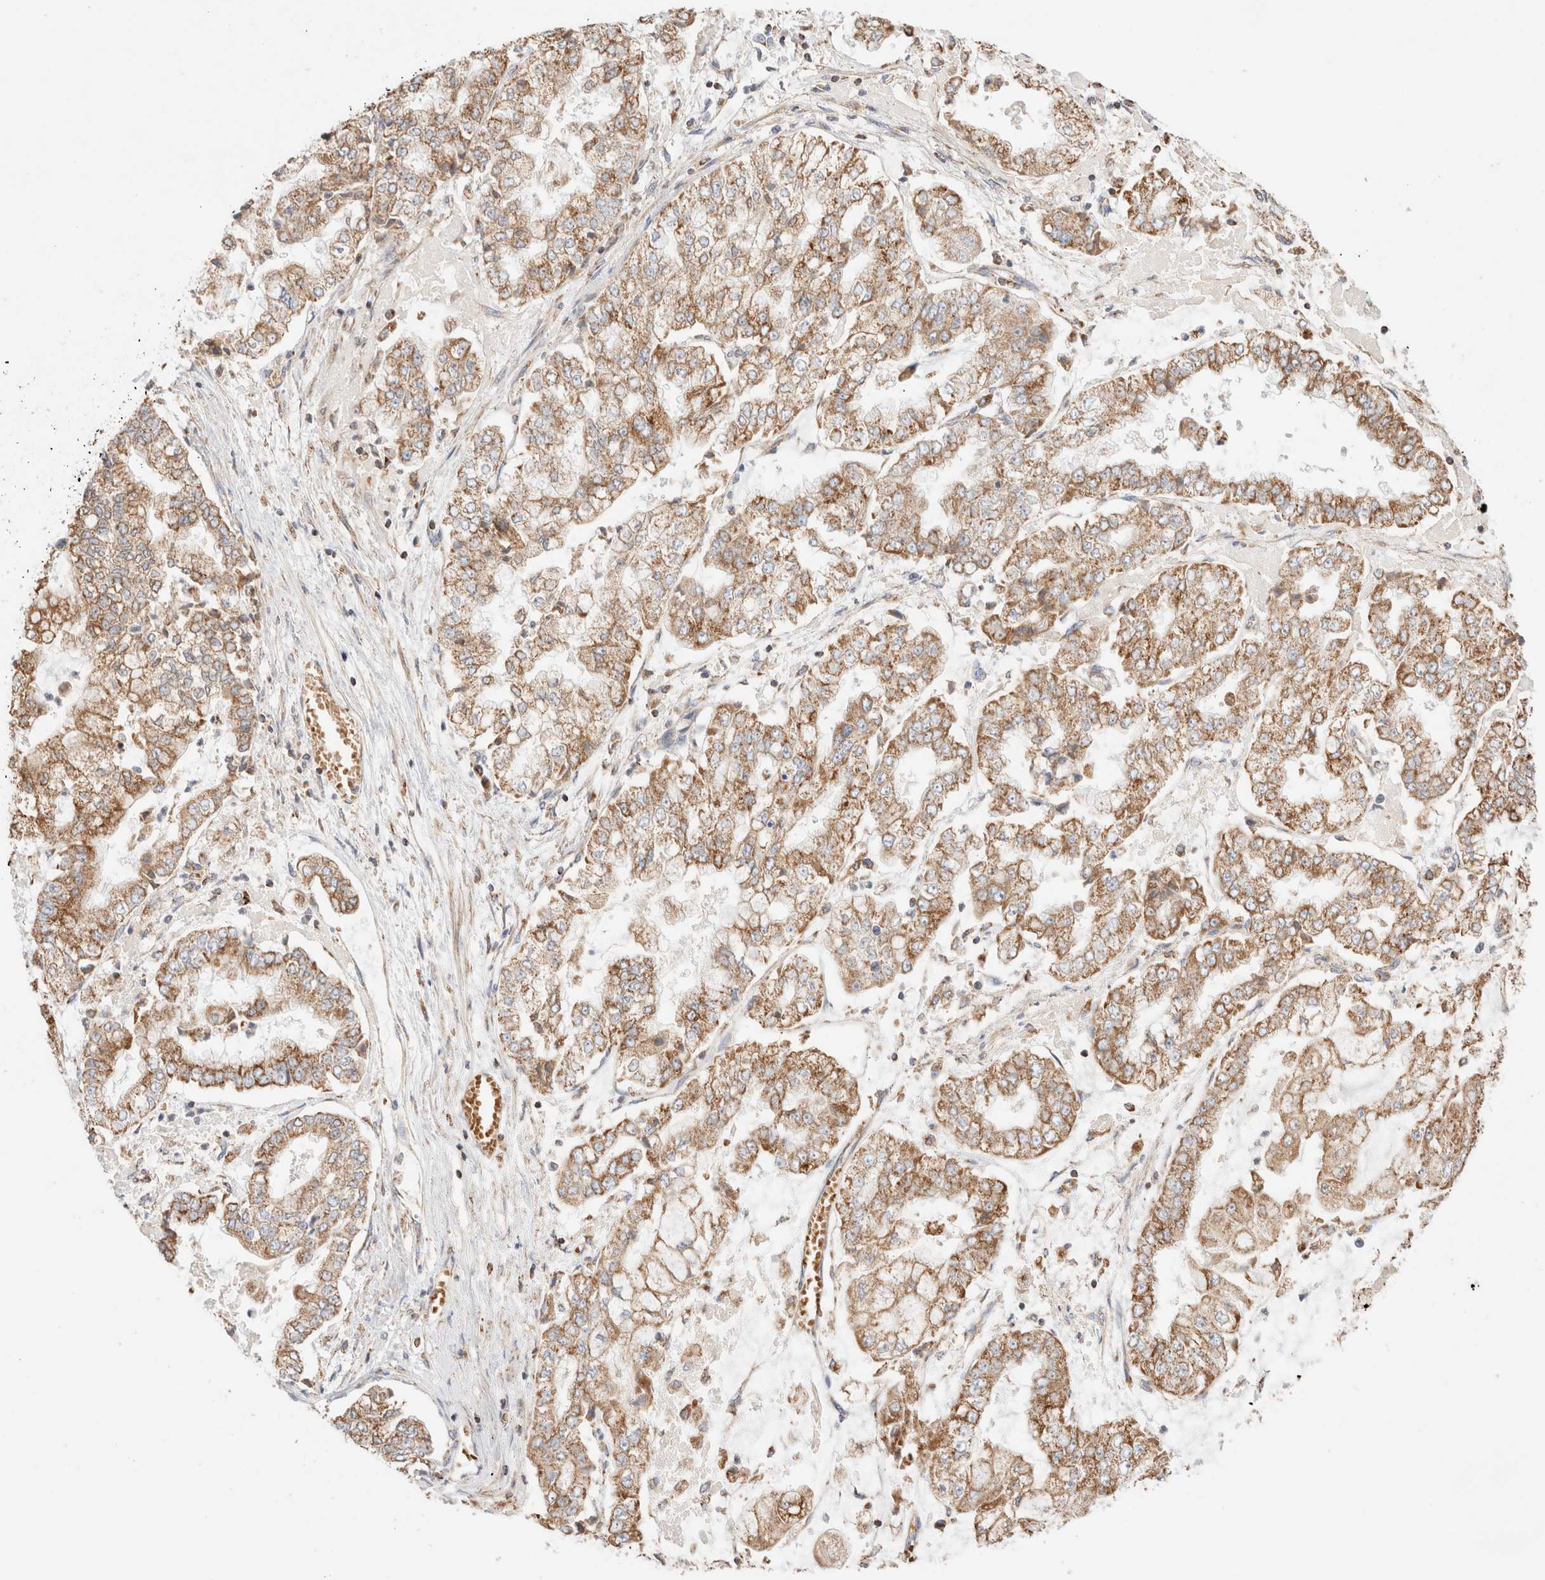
{"staining": {"intensity": "moderate", "quantity": ">75%", "location": "cytoplasmic/membranous"}, "tissue": "stomach cancer", "cell_type": "Tumor cells", "image_type": "cancer", "snomed": [{"axis": "morphology", "description": "Adenocarcinoma, NOS"}, {"axis": "topography", "description": "Stomach"}], "caption": "A histopathology image of human adenocarcinoma (stomach) stained for a protein reveals moderate cytoplasmic/membranous brown staining in tumor cells.", "gene": "TMPPE", "patient": {"sex": "male", "age": 76}}